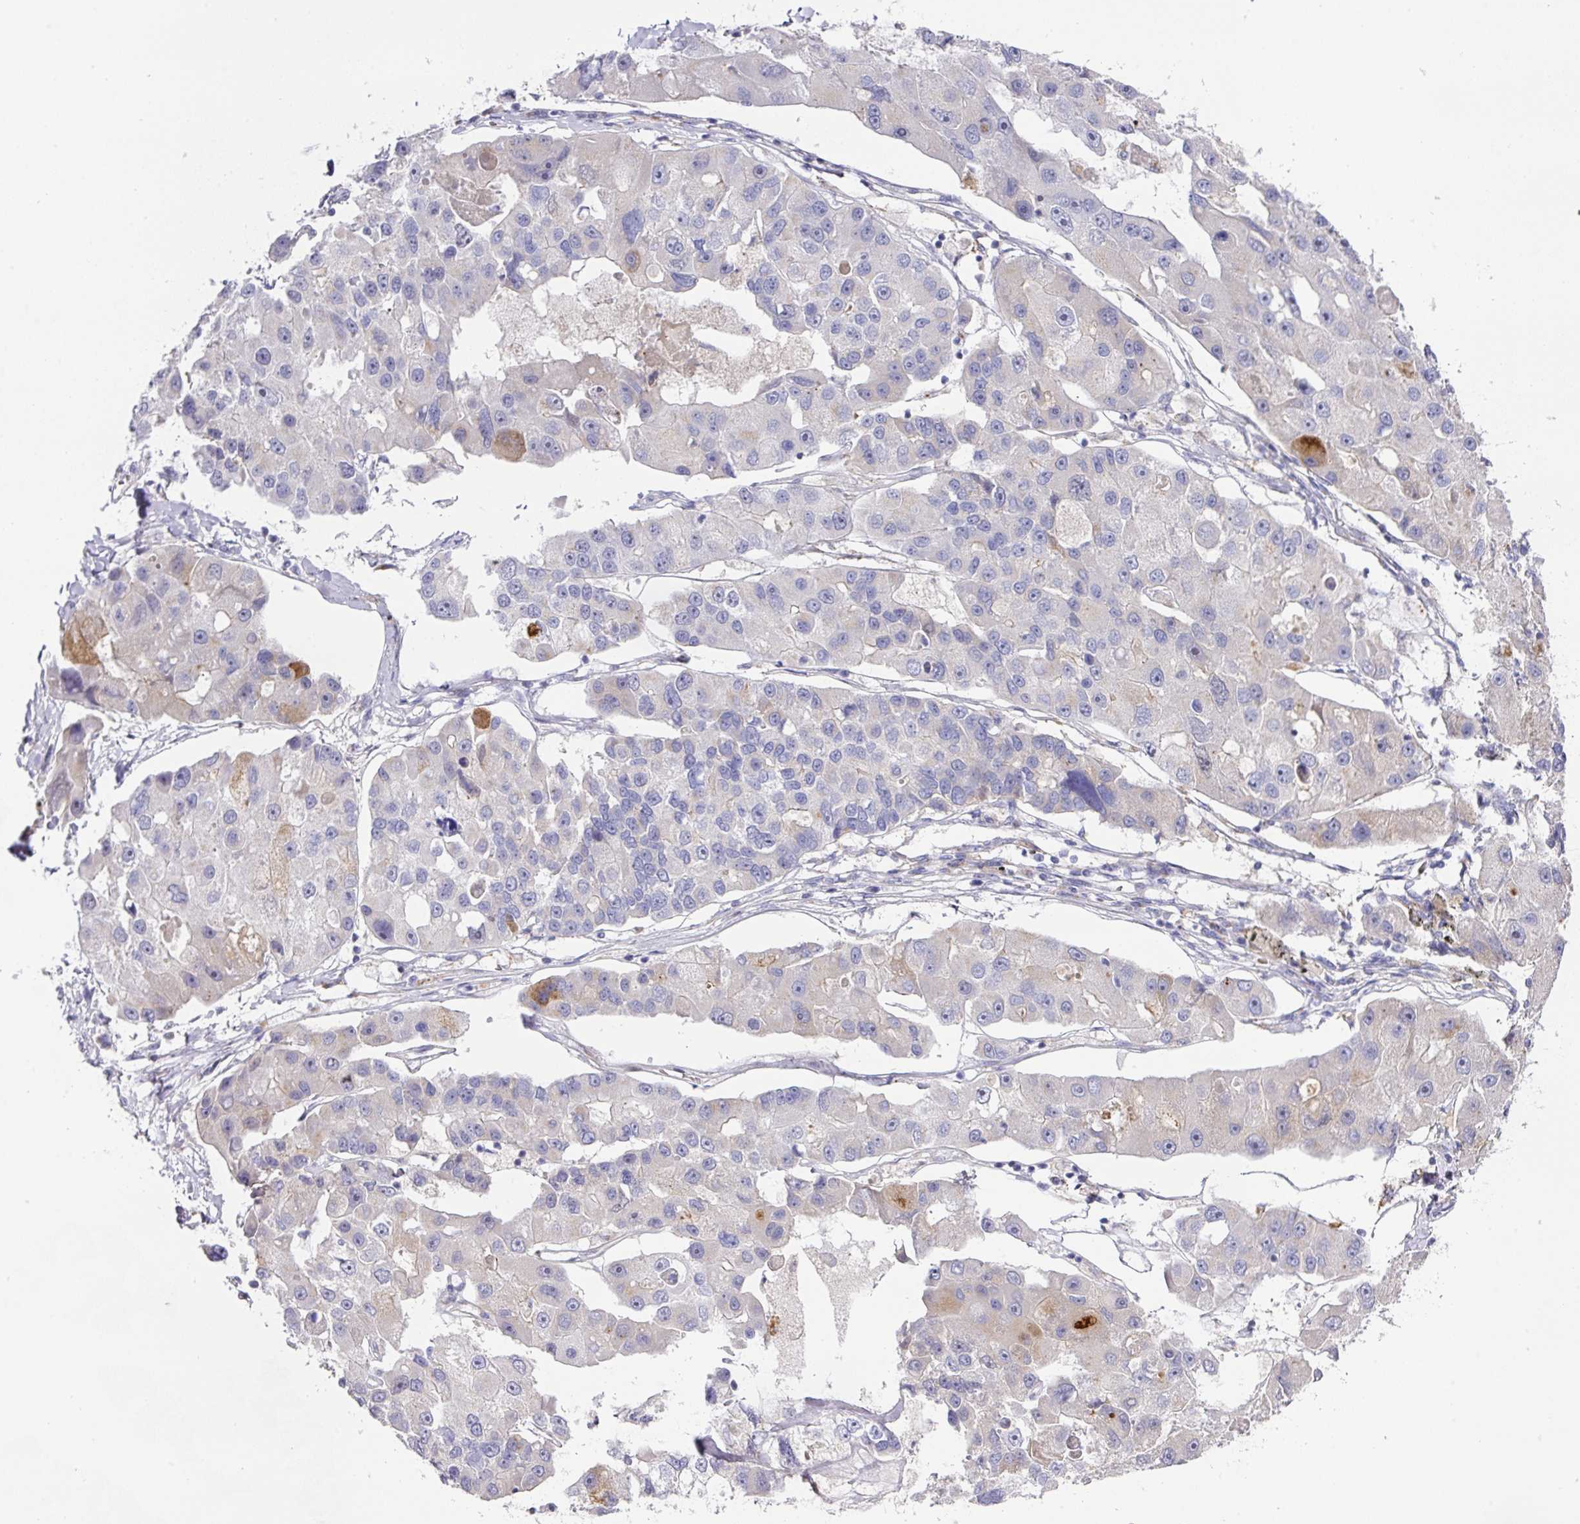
{"staining": {"intensity": "weak", "quantity": "<25%", "location": "cytoplasmic/membranous"}, "tissue": "lung cancer", "cell_type": "Tumor cells", "image_type": "cancer", "snomed": [{"axis": "morphology", "description": "Adenocarcinoma, NOS"}, {"axis": "topography", "description": "Lung"}], "caption": "There is no significant positivity in tumor cells of lung cancer (adenocarcinoma).", "gene": "TARM1", "patient": {"sex": "female", "age": 54}}